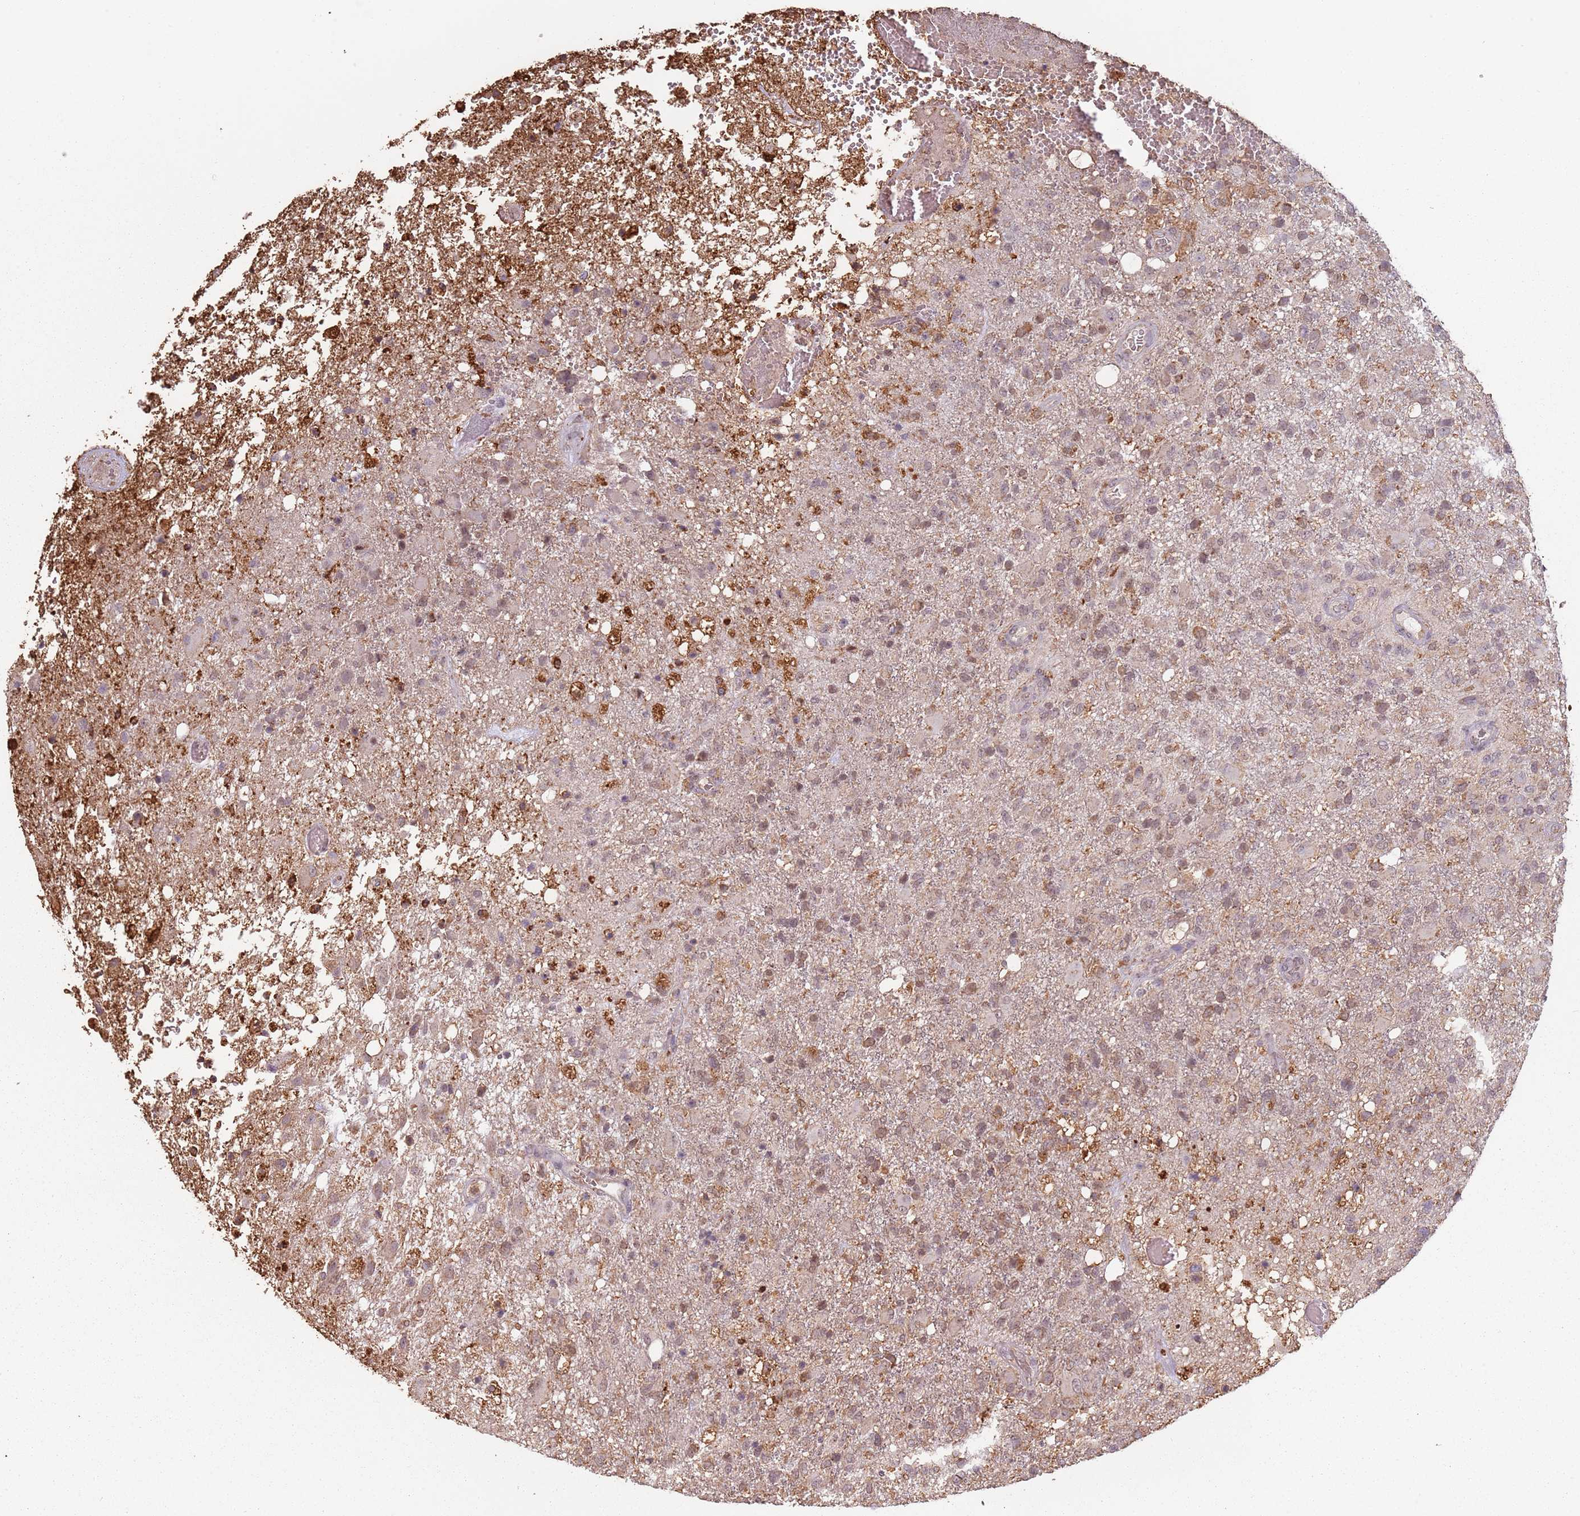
{"staining": {"intensity": "moderate", "quantity": "25%-75%", "location": "cytoplasmic/membranous"}, "tissue": "glioma", "cell_type": "Tumor cells", "image_type": "cancer", "snomed": [{"axis": "morphology", "description": "Glioma, malignant, High grade"}, {"axis": "topography", "description": "Brain"}], "caption": "The immunohistochemical stain labels moderate cytoplasmic/membranous expression in tumor cells of malignant glioma (high-grade) tissue.", "gene": "ATOSB", "patient": {"sex": "female", "age": 74}}